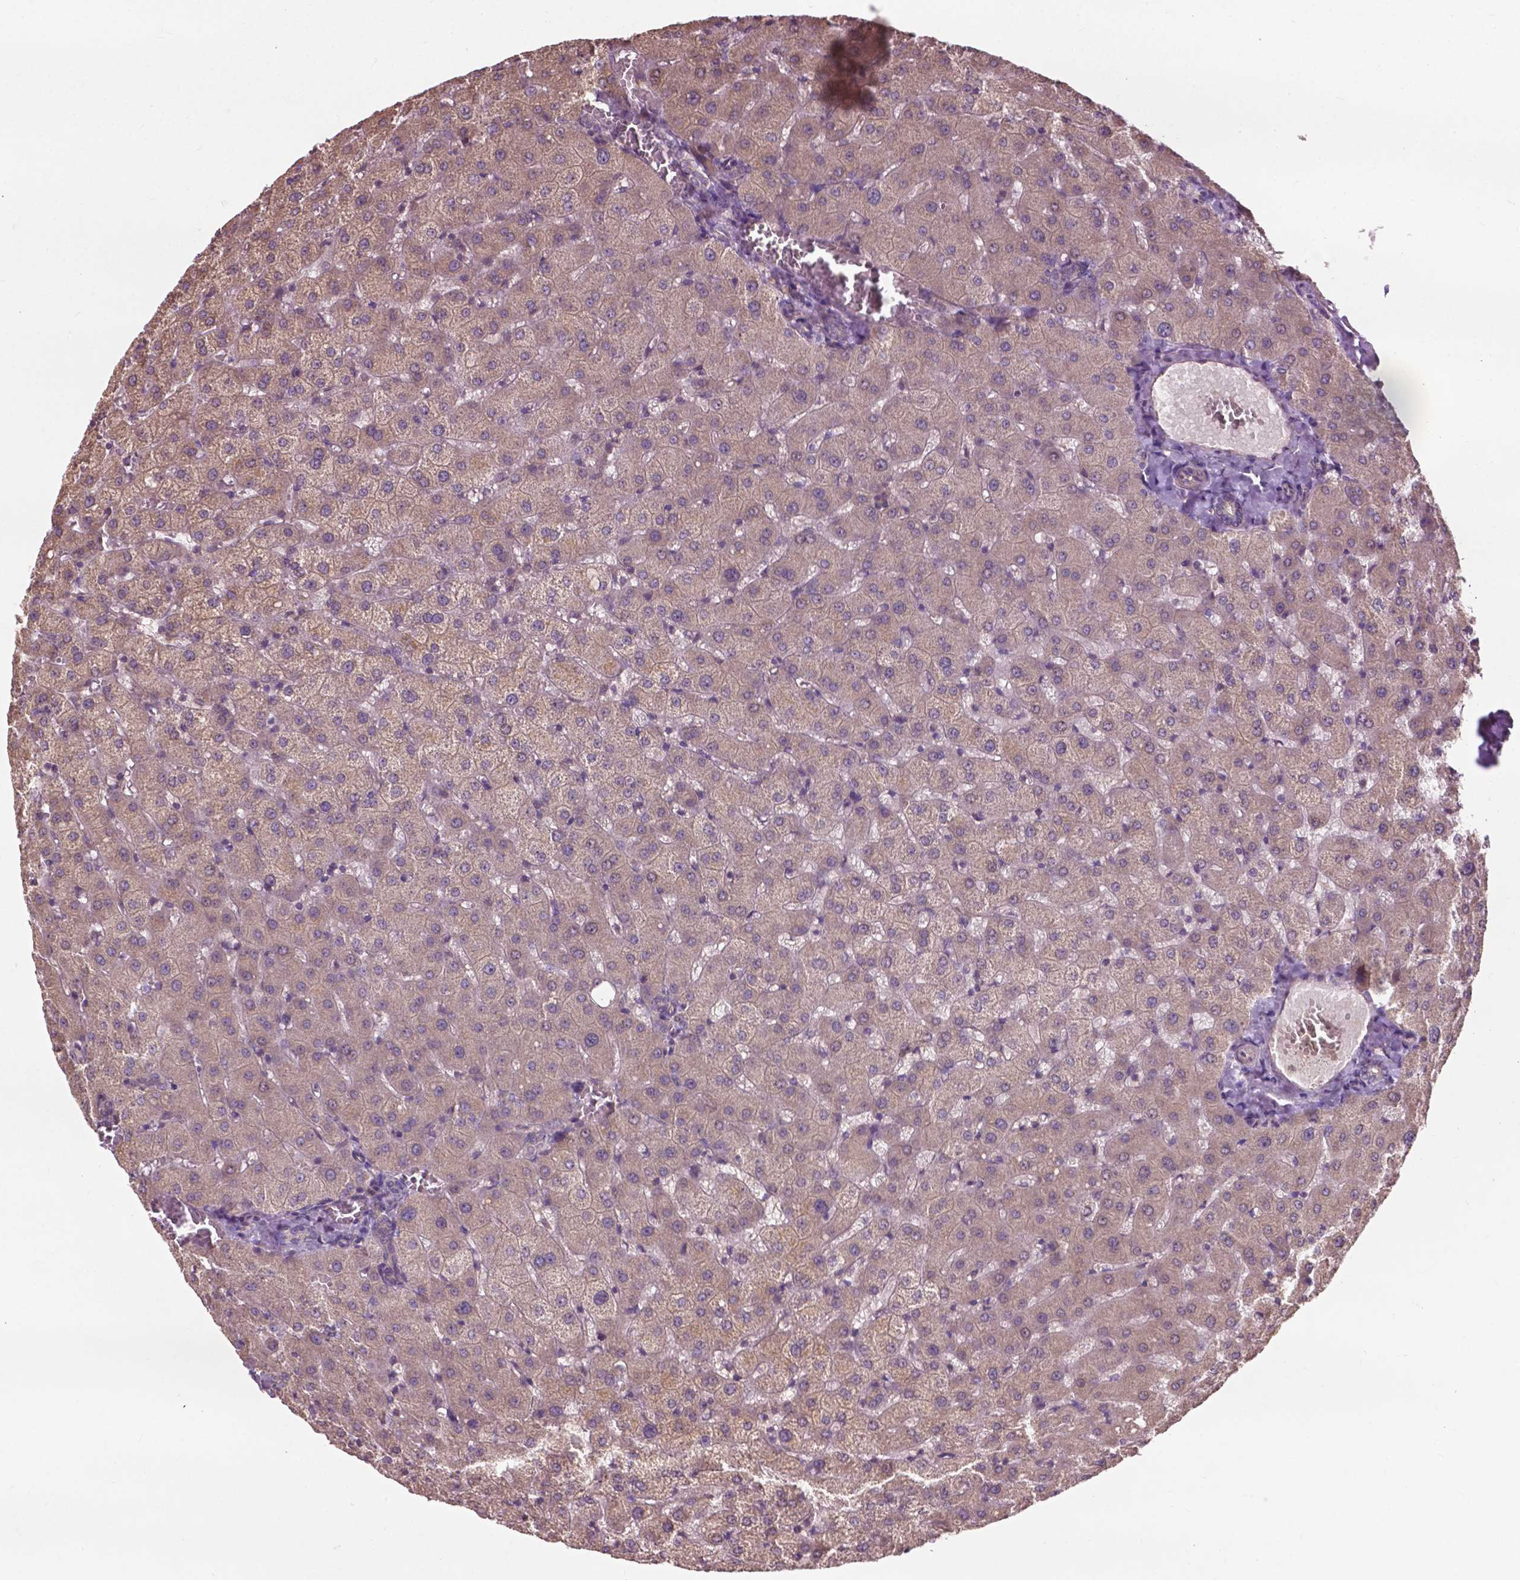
{"staining": {"intensity": "weak", "quantity": "<25%", "location": "cytoplasmic/membranous"}, "tissue": "liver", "cell_type": "Cholangiocytes", "image_type": "normal", "snomed": [{"axis": "morphology", "description": "Normal tissue, NOS"}, {"axis": "topography", "description": "Liver"}], "caption": "The IHC image has no significant positivity in cholangiocytes of liver. (Stains: DAB immunohistochemistry (IHC) with hematoxylin counter stain, Microscopy: brightfield microscopy at high magnification).", "gene": "CDC42BPA", "patient": {"sex": "female", "age": 50}}